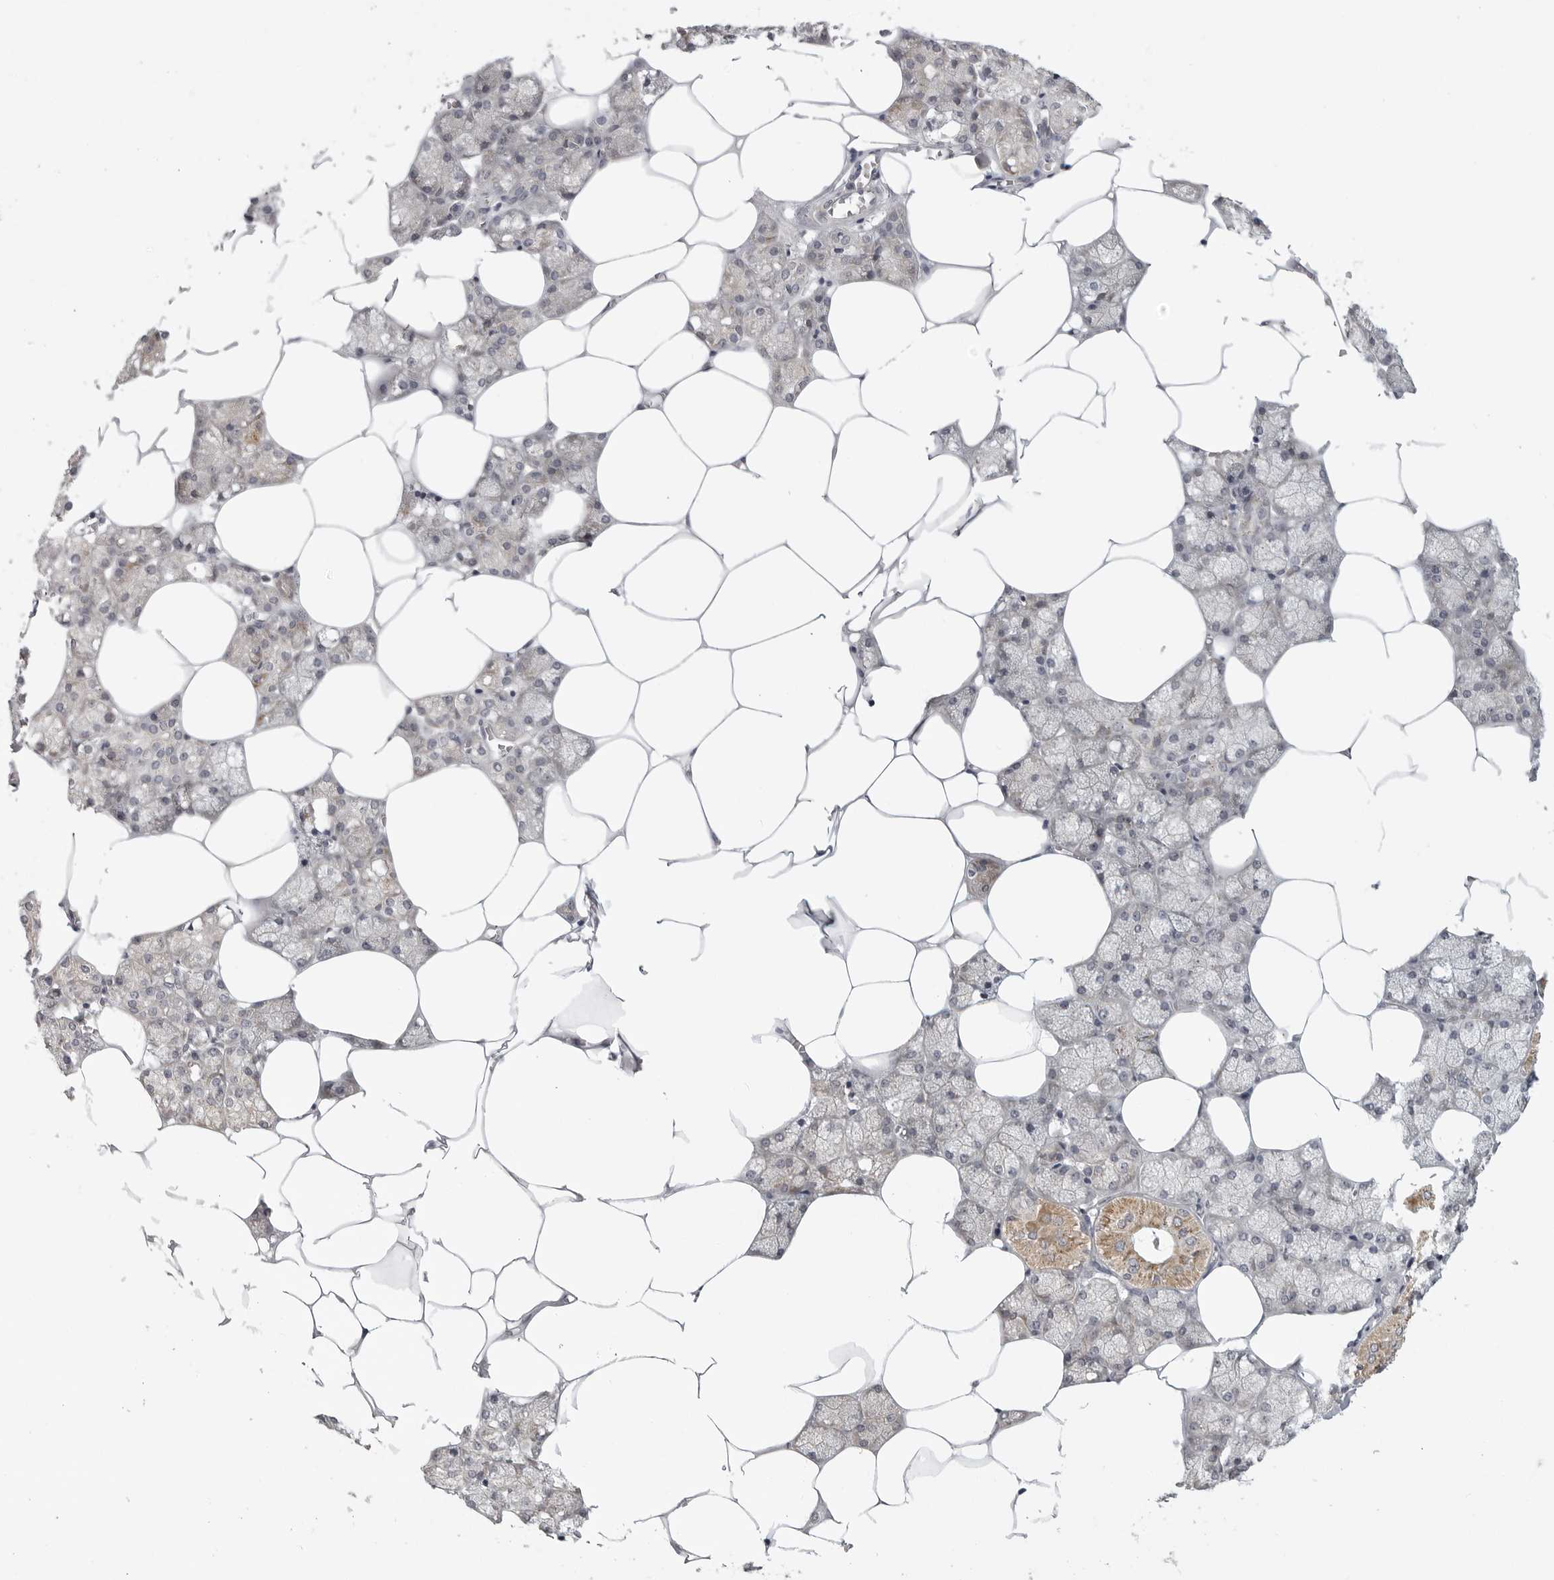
{"staining": {"intensity": "moderate", "quantity": "<25%", "location": "cytoplasmic/membranous"}, "tissue": "salivary gland", "cell_type": "Glandular cells", "image_type": "normal", "snomed": [{"axis": "morphology", "description": "Normal tissue, NOS"}, {"axis": "topography", "description": "Salivary gland"}], "caption": "Protein staining of normal salivary gland demonstrates moderate cytoplasmic/membranous expression in about <25% of glandular cells.", "gene": "MAP7D1", "patient": {"sex": "male", "age": 62}}